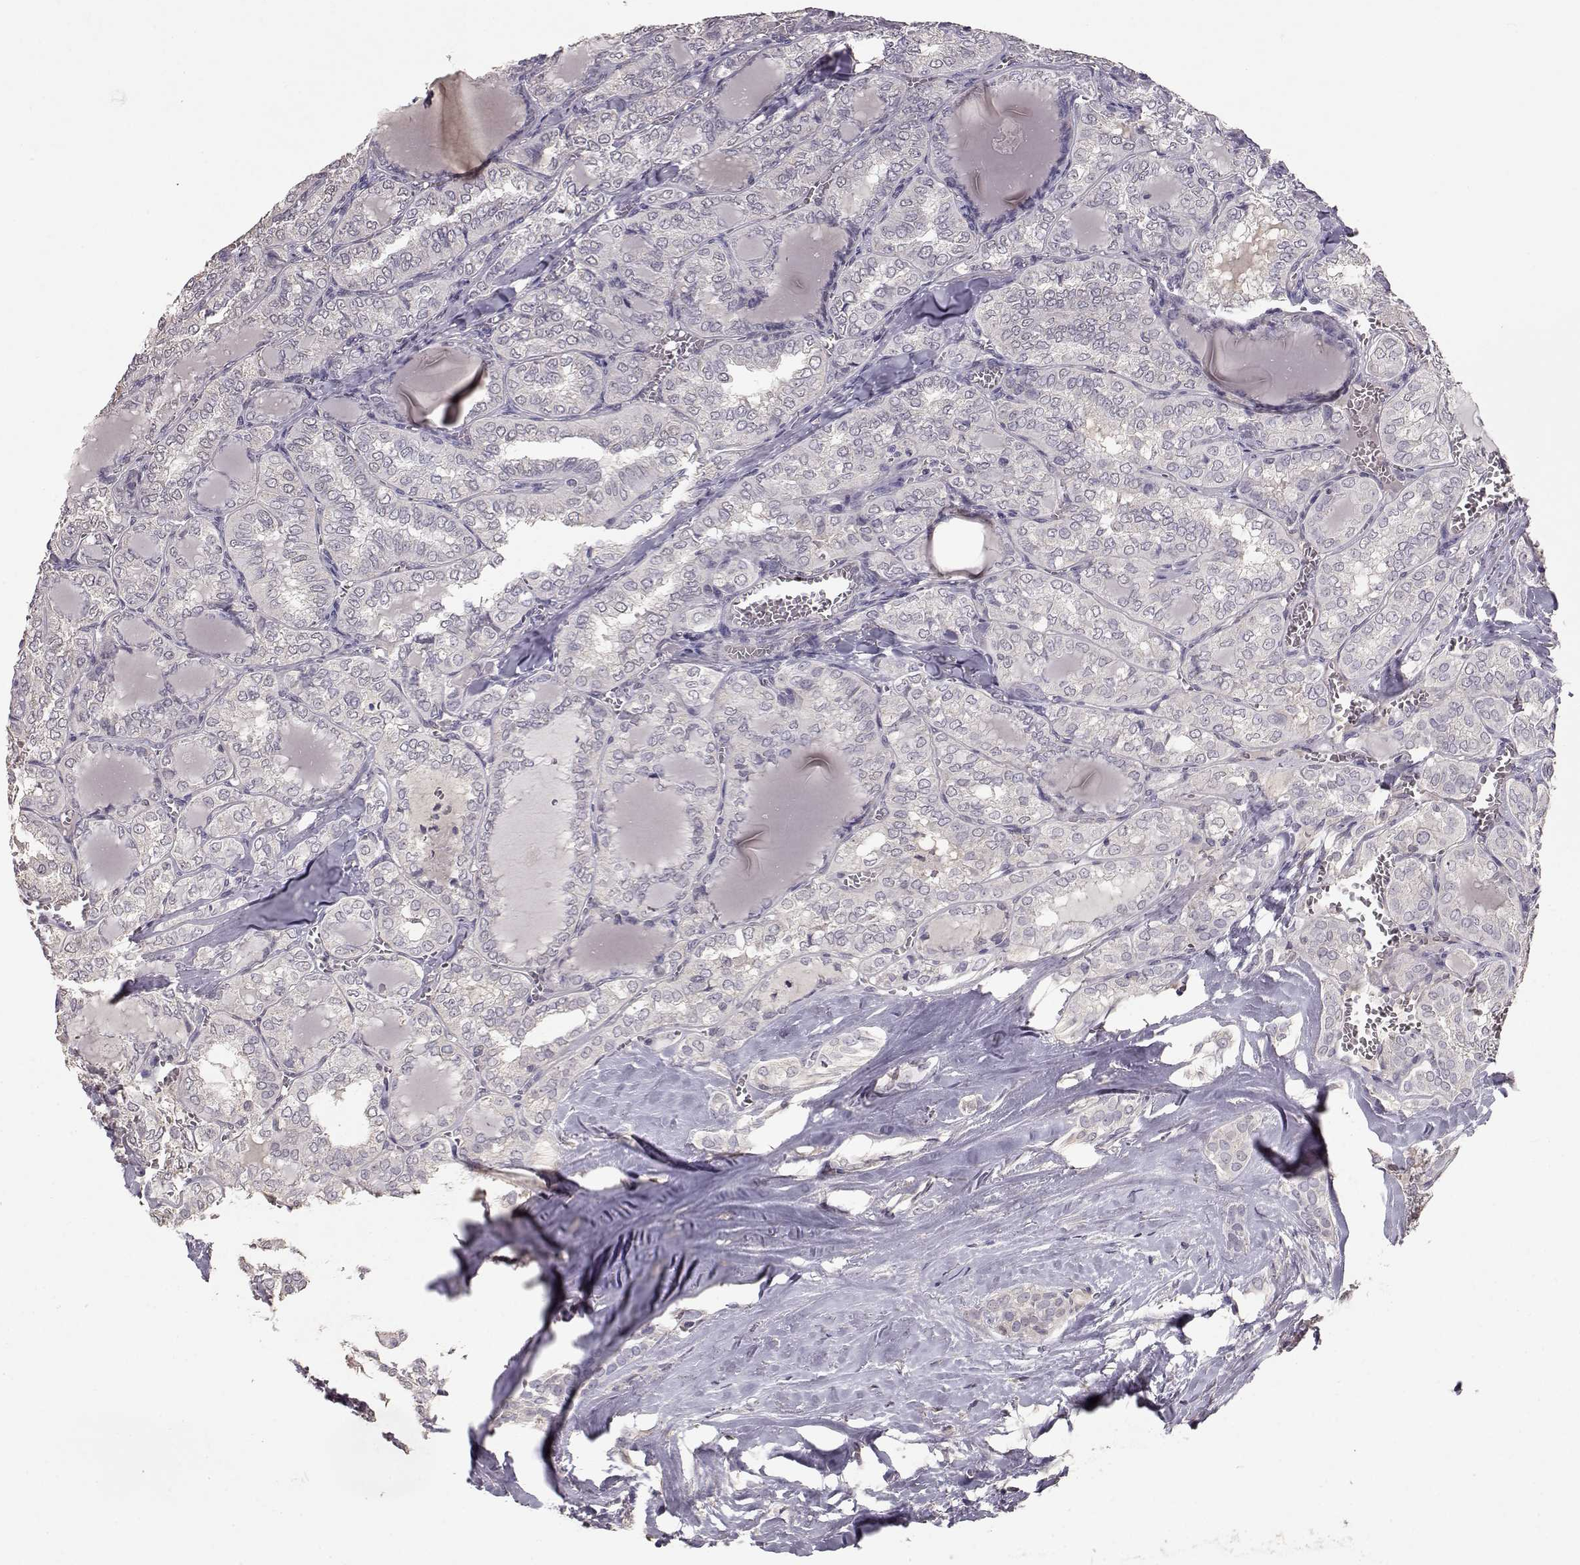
{"staining": {"intensity": "negative", "quantity": "none", "location": "none"}, "tissue": "thyroid cancer", "cell_type": "Tumor cells", "image_type": "cancer", "snomed": [{"axis": "morphology", "description": "Papillary adenocarcinoma, NOS"}, {"axis": "topography", "description": "Thyroid gland"}], "caption": "Thyroid papillary adenocarcinoma was stained to show a protein in brown. There is no significant expression in tumor cells.", "gene": "PMCH", "patient": {"sex": "female", "age": 41}}